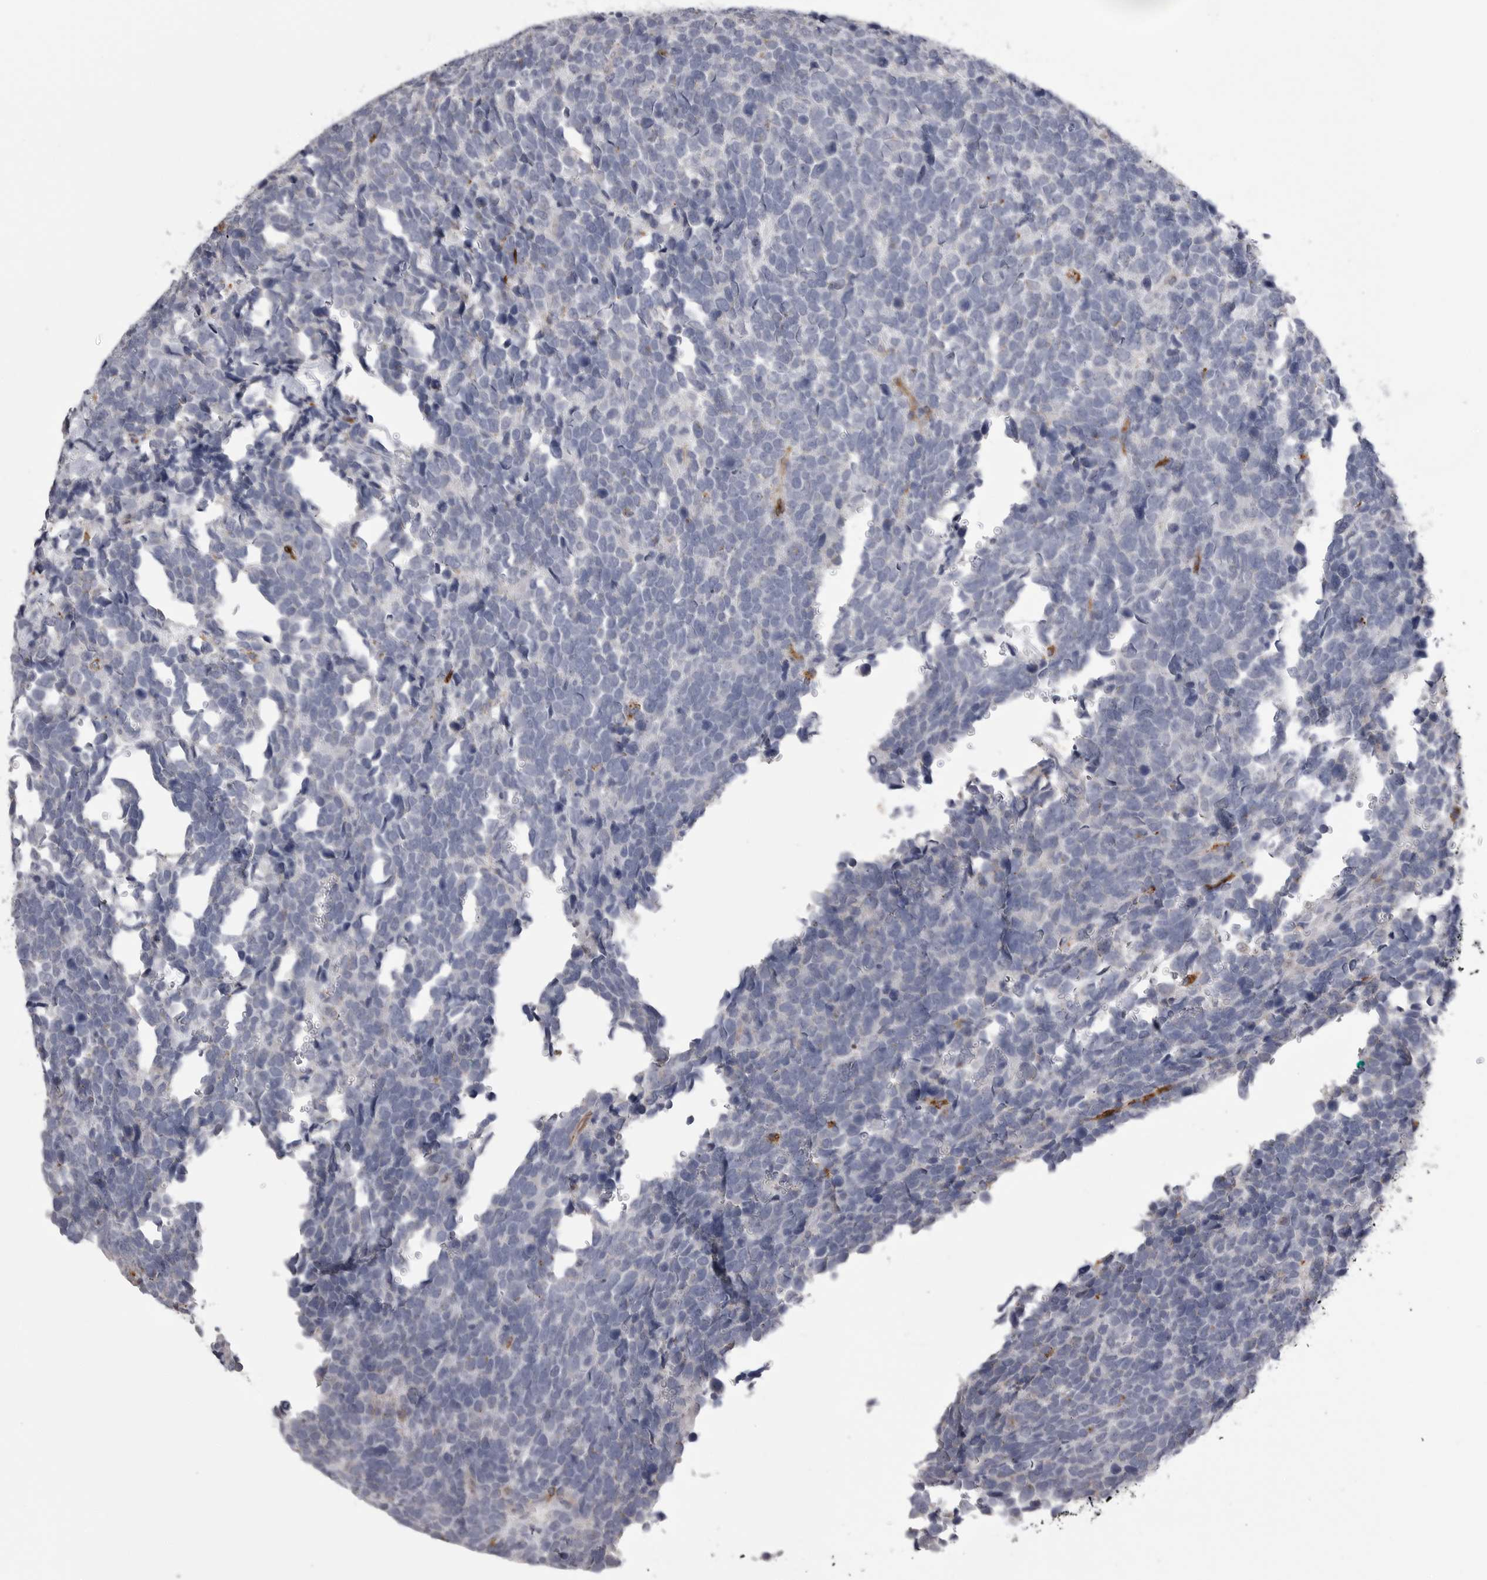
{"staining": {"intensity": "negative", "quantity": "none", "location": "none"}, "tissue": "urothelial cancer", "cell_type": "Tumor cells", "image_type": "cancer", "snomed": [{"axis": "morphology", "description": "Urothelial carcinoma, High grade"}, {"axis": "topography", "description": "Urinary bladder"}], "caption": "High power microscopy micrograph of an immunohistochemistry (IHC) photomicrograph of urothelial cancer, revealing no significant expression in tumor cells. The staining was performed using DAB to visualize the protein expression in brown, while the nuclei were stained in blue with hematoxylin (Magnification: 20x).", "gene": "AOC3", "patient": {"sex": "female", "age": 82}}